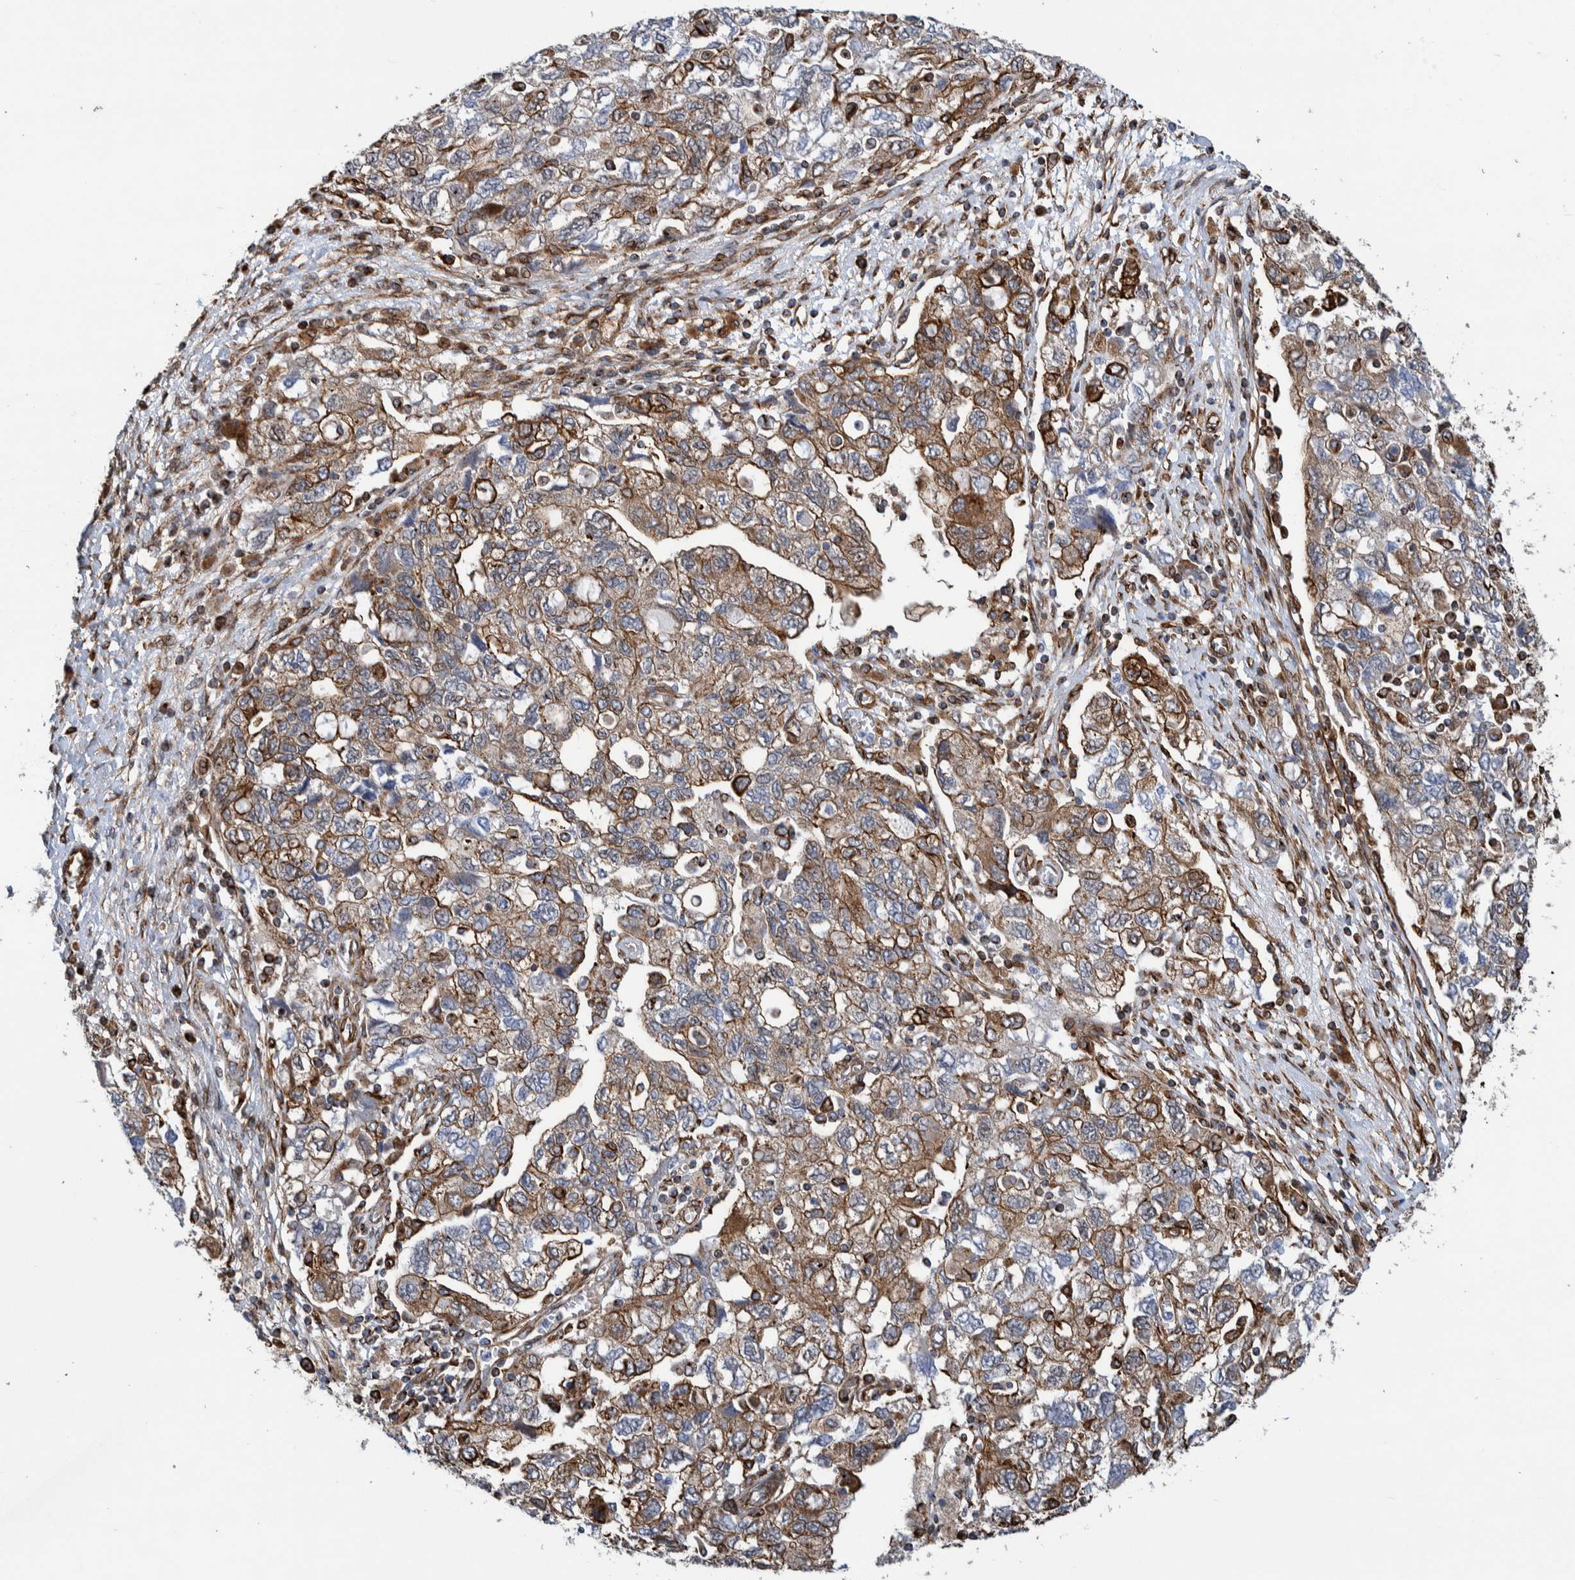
{"staining": {"intensity": "moderate", "quantity": ">75%", "location": "cytoplasmic/membranous"}, "tissue": "ovarian cancer", "cell_type": "Tumor cells", "image_type": "cancer", "snomed": [{"axis": "morphology", "description": "Carcinoma, NOS"}, {"axis": "morphology", "description": "Cystadenocarcinoma, serous, NOS"}, {"axis": "topography", "description": "Ovary"}], "caption": "Immunohistochemical staining of human serous cystadenocarcinoma (ovarian) reveals medium levels of moderate cytoplasmic/membranous protein staining in about >75% of tumor cells.", "gene": "CCDC57", "patient": {"sex": "female", "age": 69}}